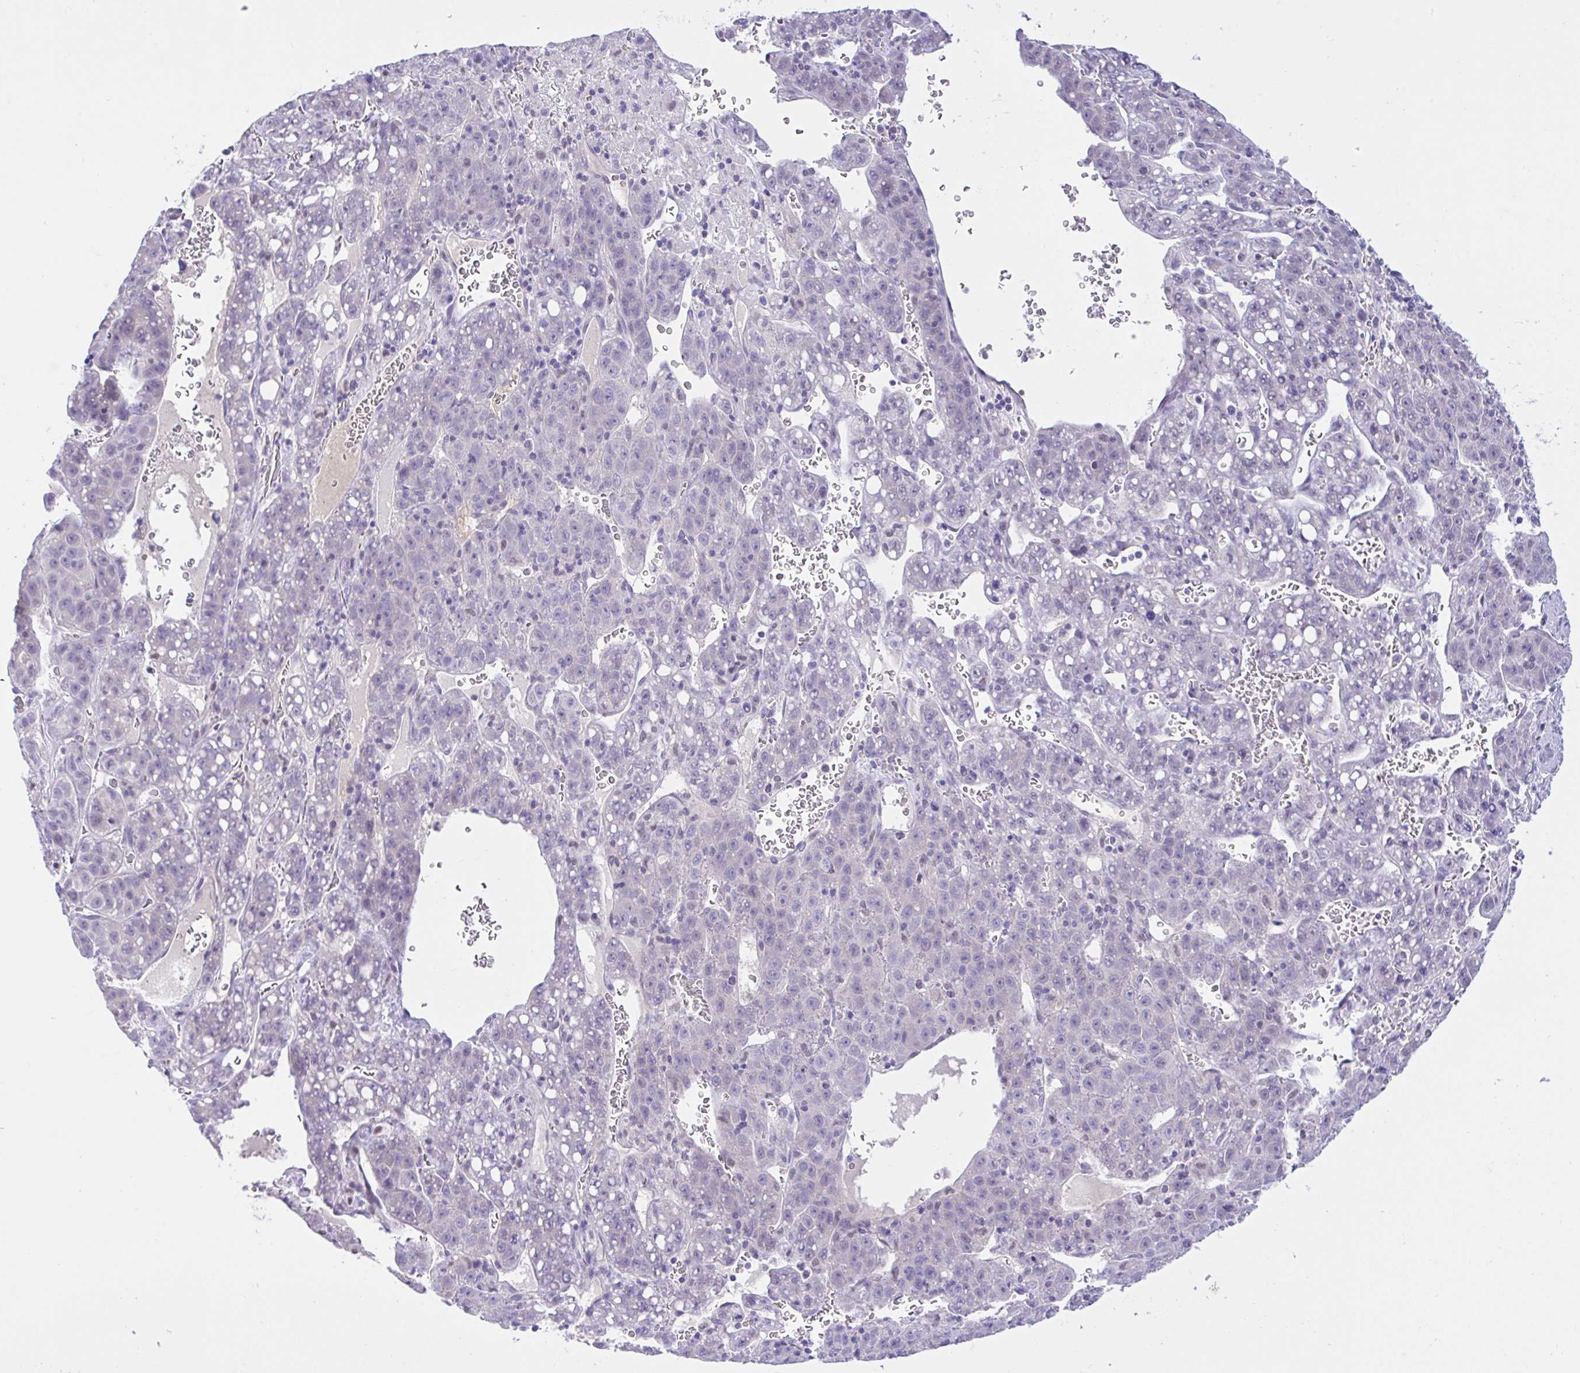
{"staining": {"intensity": "negative", "quantity": "none", "location": "none"}, "tissue": "liver cancer", "cell_type": "Tumor cells", "image_type": "cancer", "snomed": [{"axis": "morphology", "description": "Carcinoma, Hepatocellular, NOS"}, {"axis": "topography", "description": "Liver"}], "caption": "Immunohistochemical staining of human liver cancer shows no significant expression in tumor cells.", "gene": "ANO4", "patient": {"sex": "female", "age": 53}}